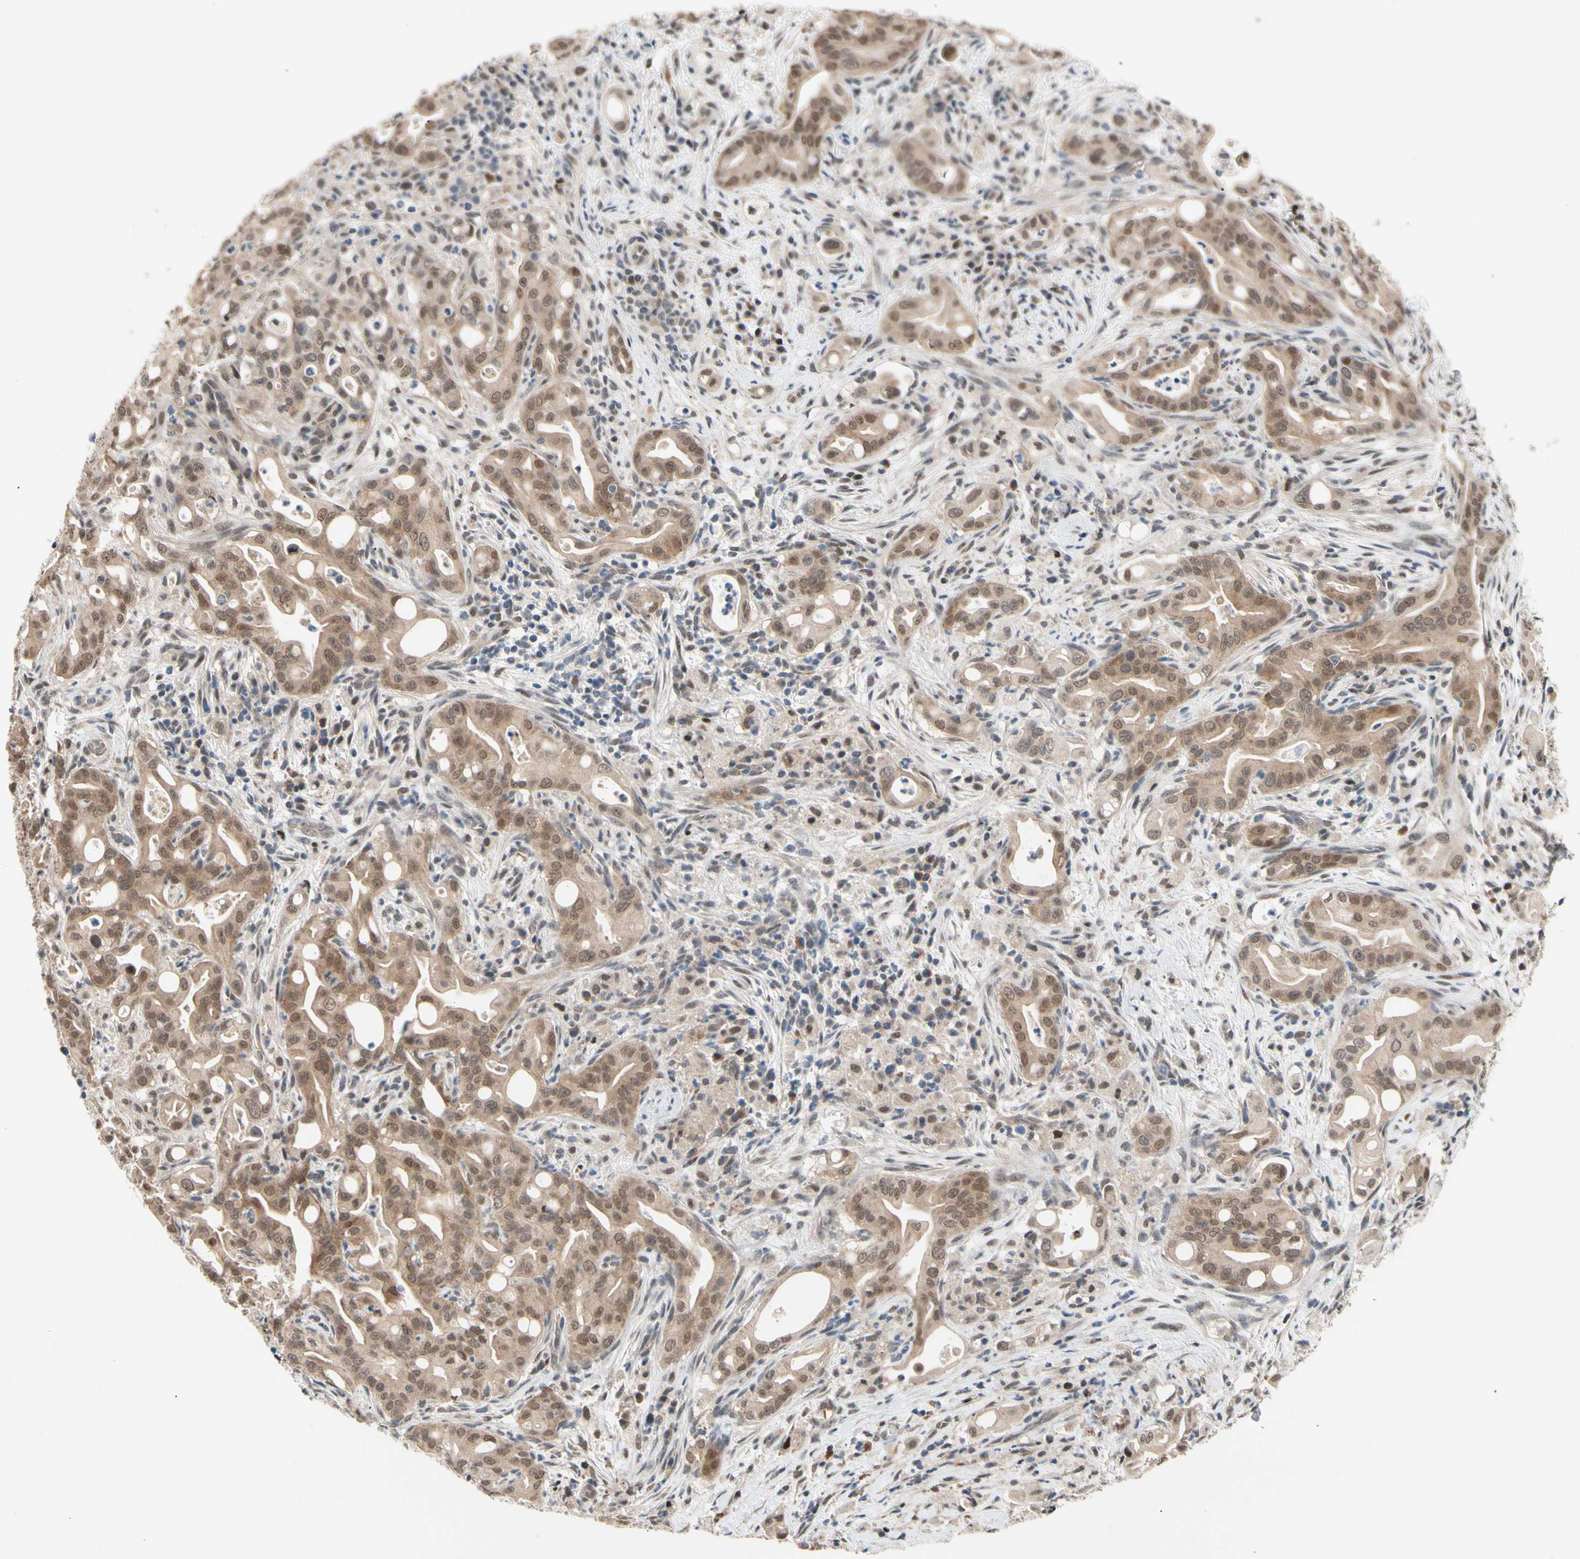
{"staining": {"intensity": "moderate", "quantity": ">75%", "location": "cytoplasmic/membranous,nuclear"}, "tissue": "liver cancer", "cell_type": "Tumor cells", "image_type": "cancer", "snomed": [{"axis": "morphology", "description": "Cholangiocarcinoma"}, {"axis": "topography", "description": "Liver"}], "caption": "Immunohistochemical staining of human cholangiocarcinoma (liver) displays medium levels of moderate cytoplasmic/membranous and nuclear protein expression in approximately >75% of tumor cells.", "gene": "NGEF", "patient": {"sex": "female", "age": 68}}